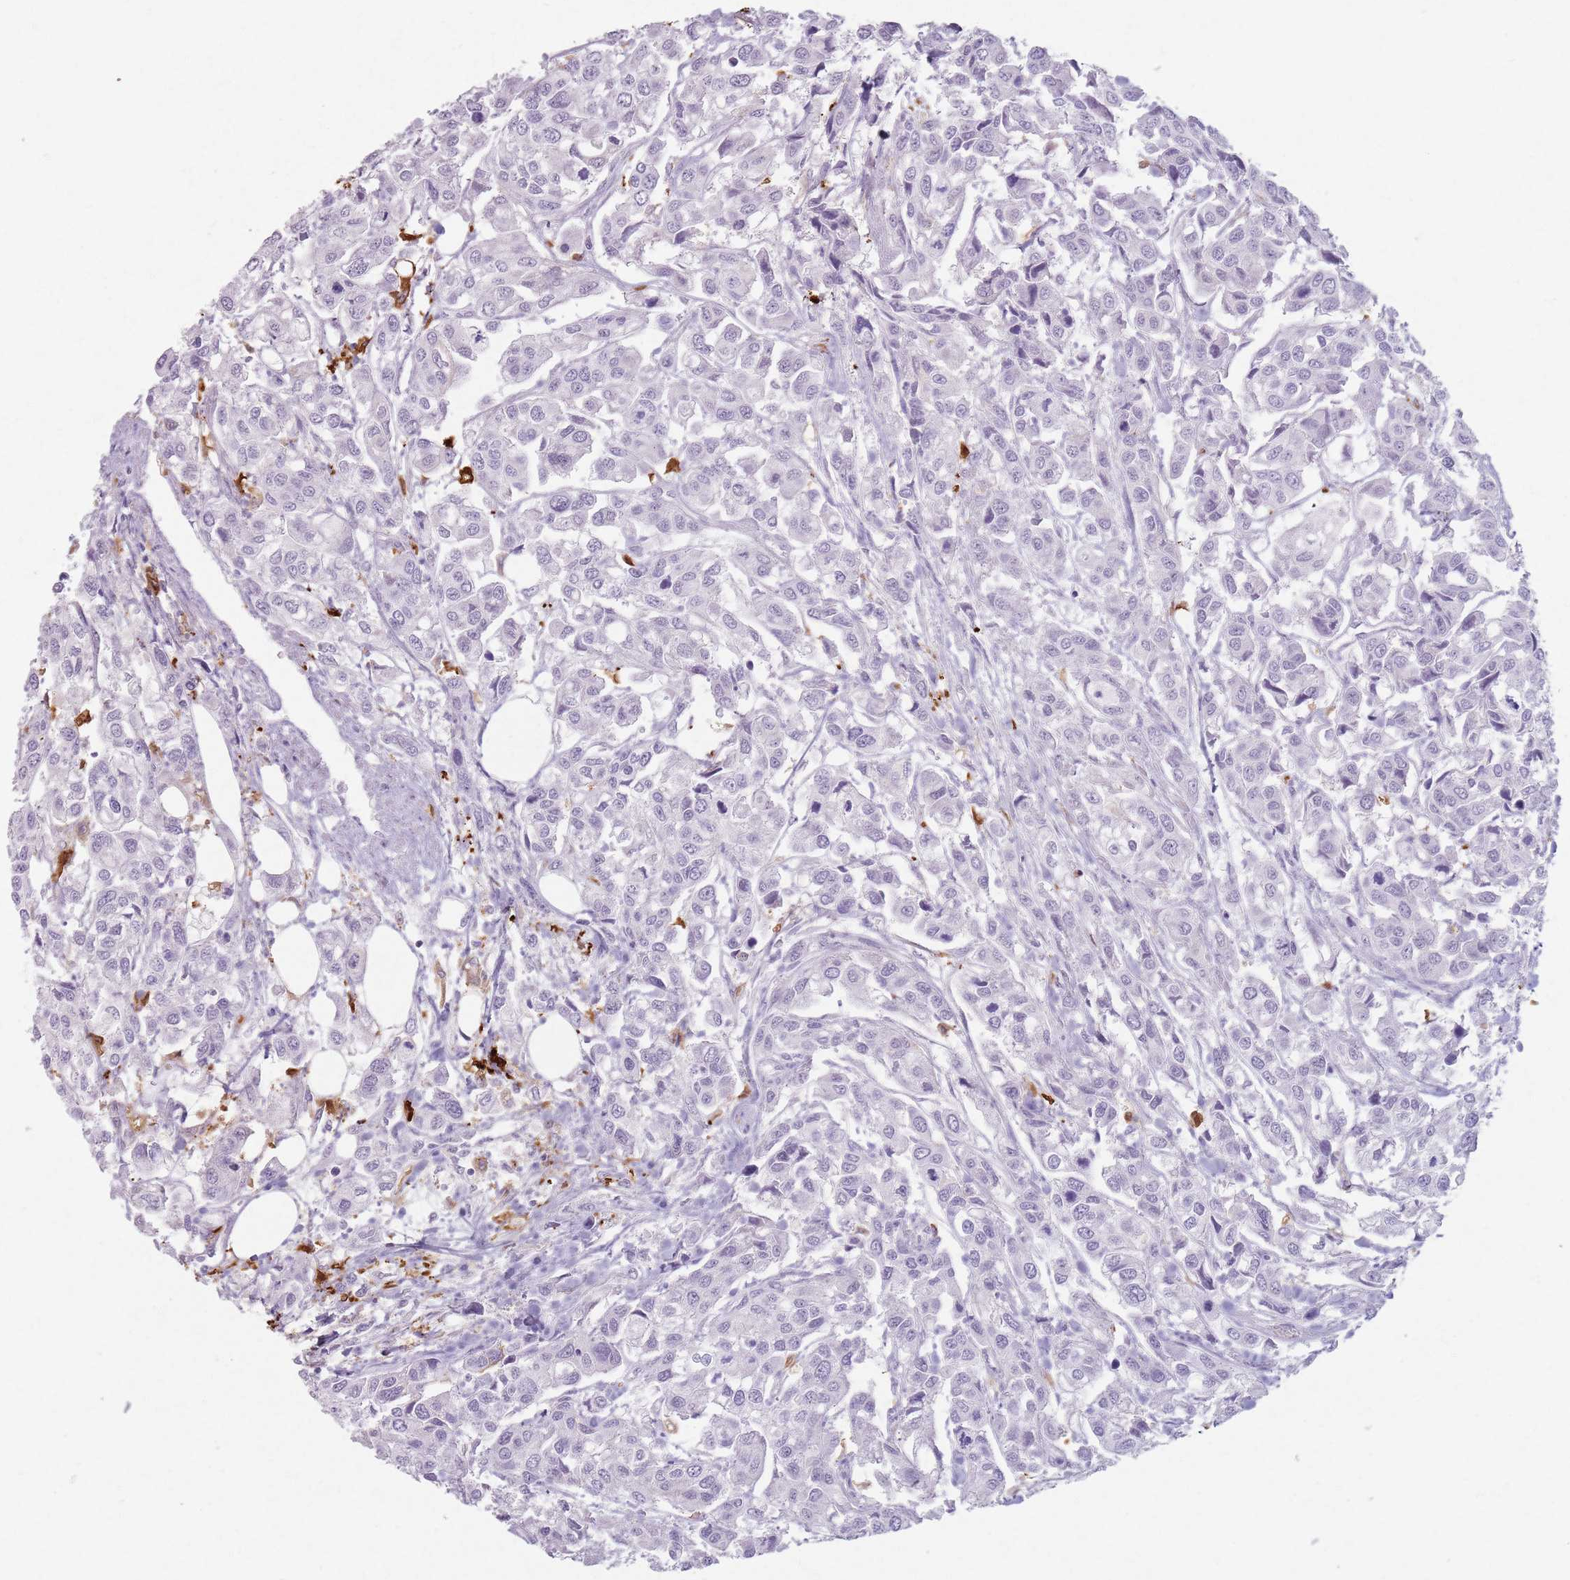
{"staining": {"intensity": "negative", "quantity": "none", "location": "none"}, "tissue": "urothelial cancer", "cell_type": "Tumor cells", "image_type": "cancer", "snomed": [{"axis": "morphology", "description": "Urothelial carcinoma, High grade"}, {"axis": "topography", "description": "Urinary bladder"}], "caption": "DAB immunohistochemical staining of human high-grade urothelial carcinoma reveals no significant expression in tumor cells.", "gene": "GDPGP1", "patient": {"sex": "male", "age": 67}}